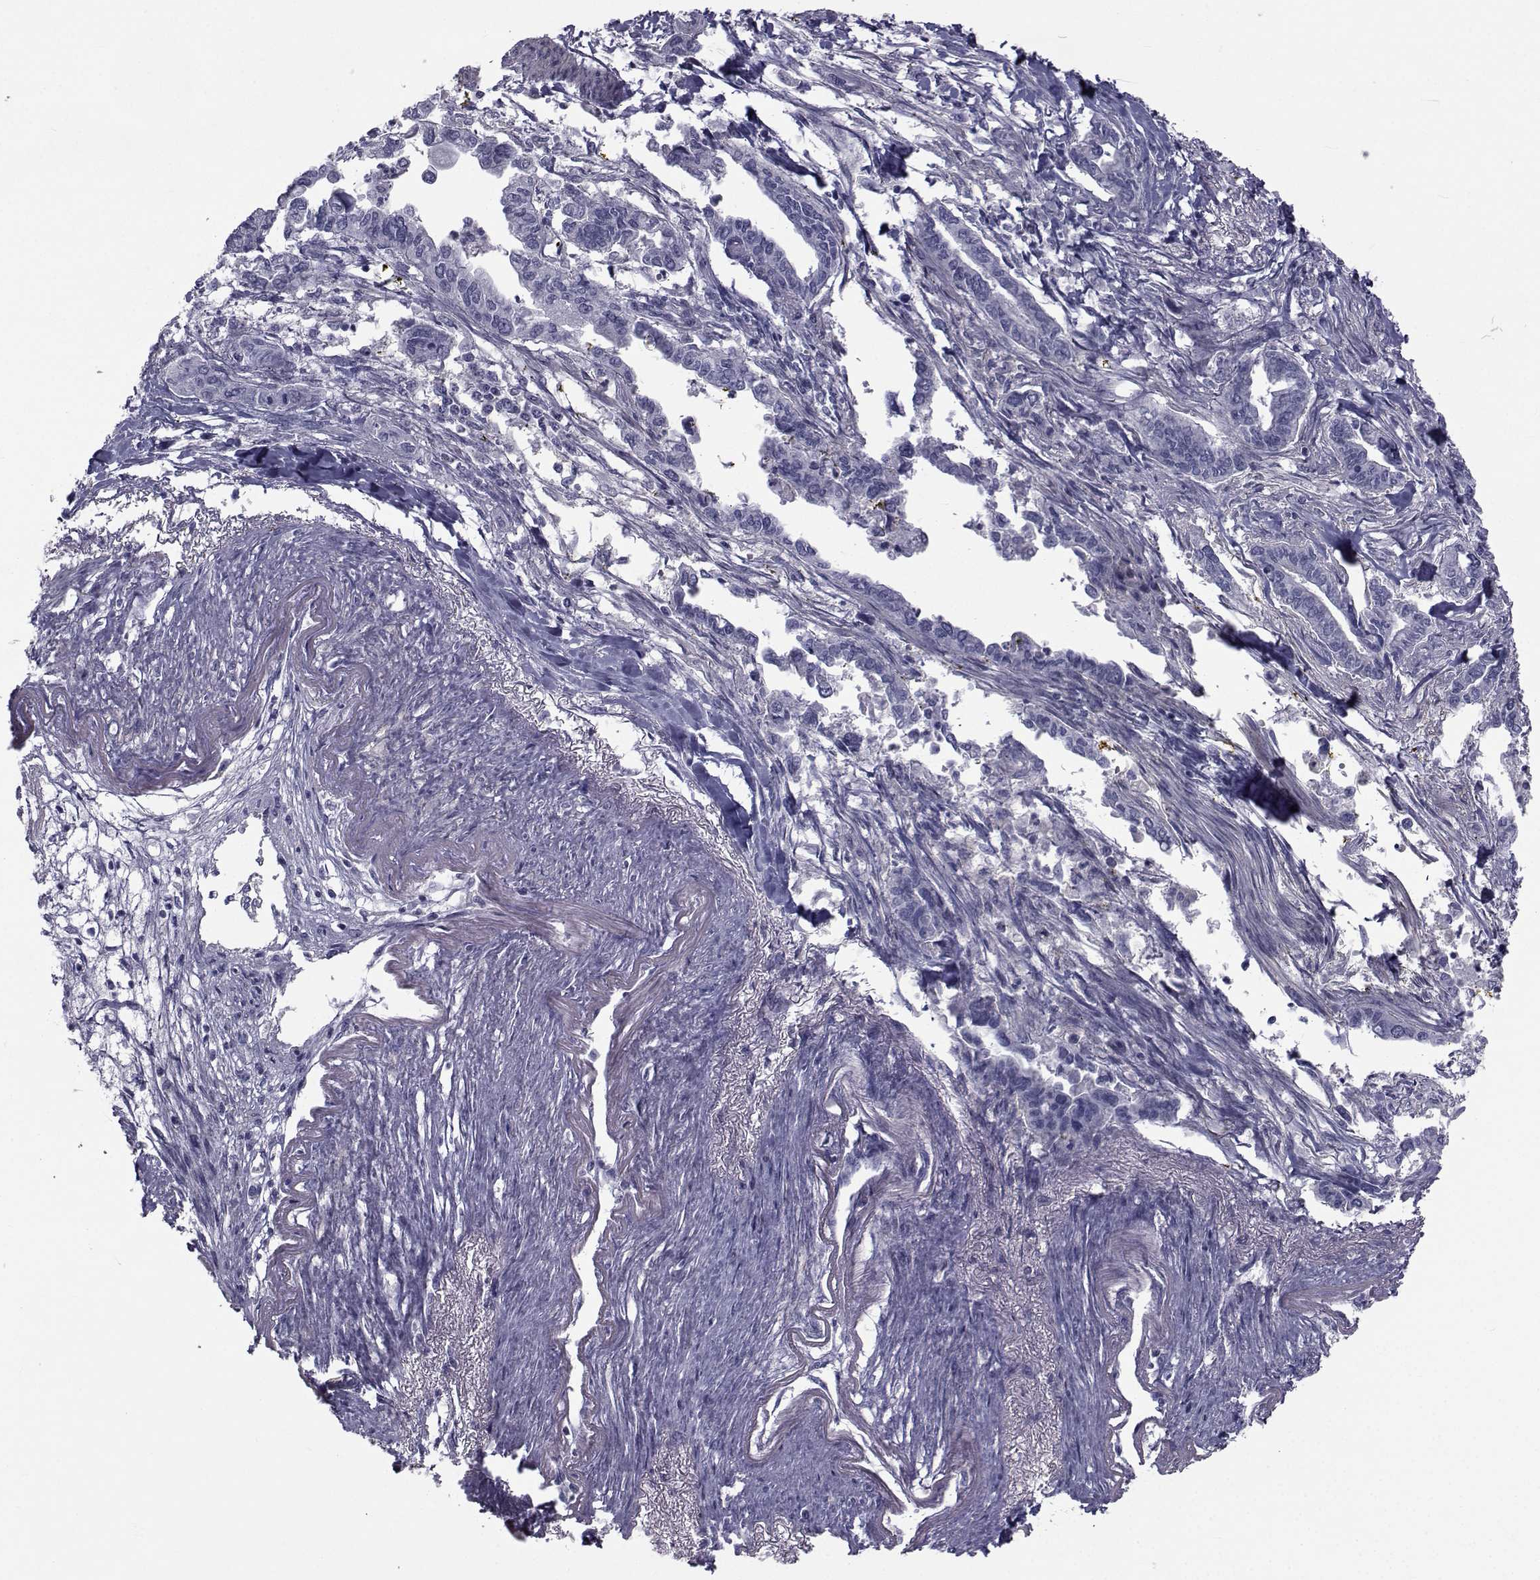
{"staining": {"intensity": "negative", "quantity": "none", "location": "none"}, "tissue": "pancreatic cancer", "cell_type": "Tumor cells", "image_type": "cancer", "snomed": [{"axis": "morphology", "description": "Adenocarcinoma, NOS"}, {"axis": "topography", "description": "Pancreas"}], "caption": "Immunohistochemistry (IHC) histopathology image of neoplastic tissue: pancreatic cancer (adenocarcinoma) stained with DAB (3,3'-diaminobenzidine) displays no significant protein staining in tumor cells. (DAB IHC visualized using brightfield microscopy, high magnification).", "gene": "FDXR", "patient": {"sex": "male", "age": 60}}